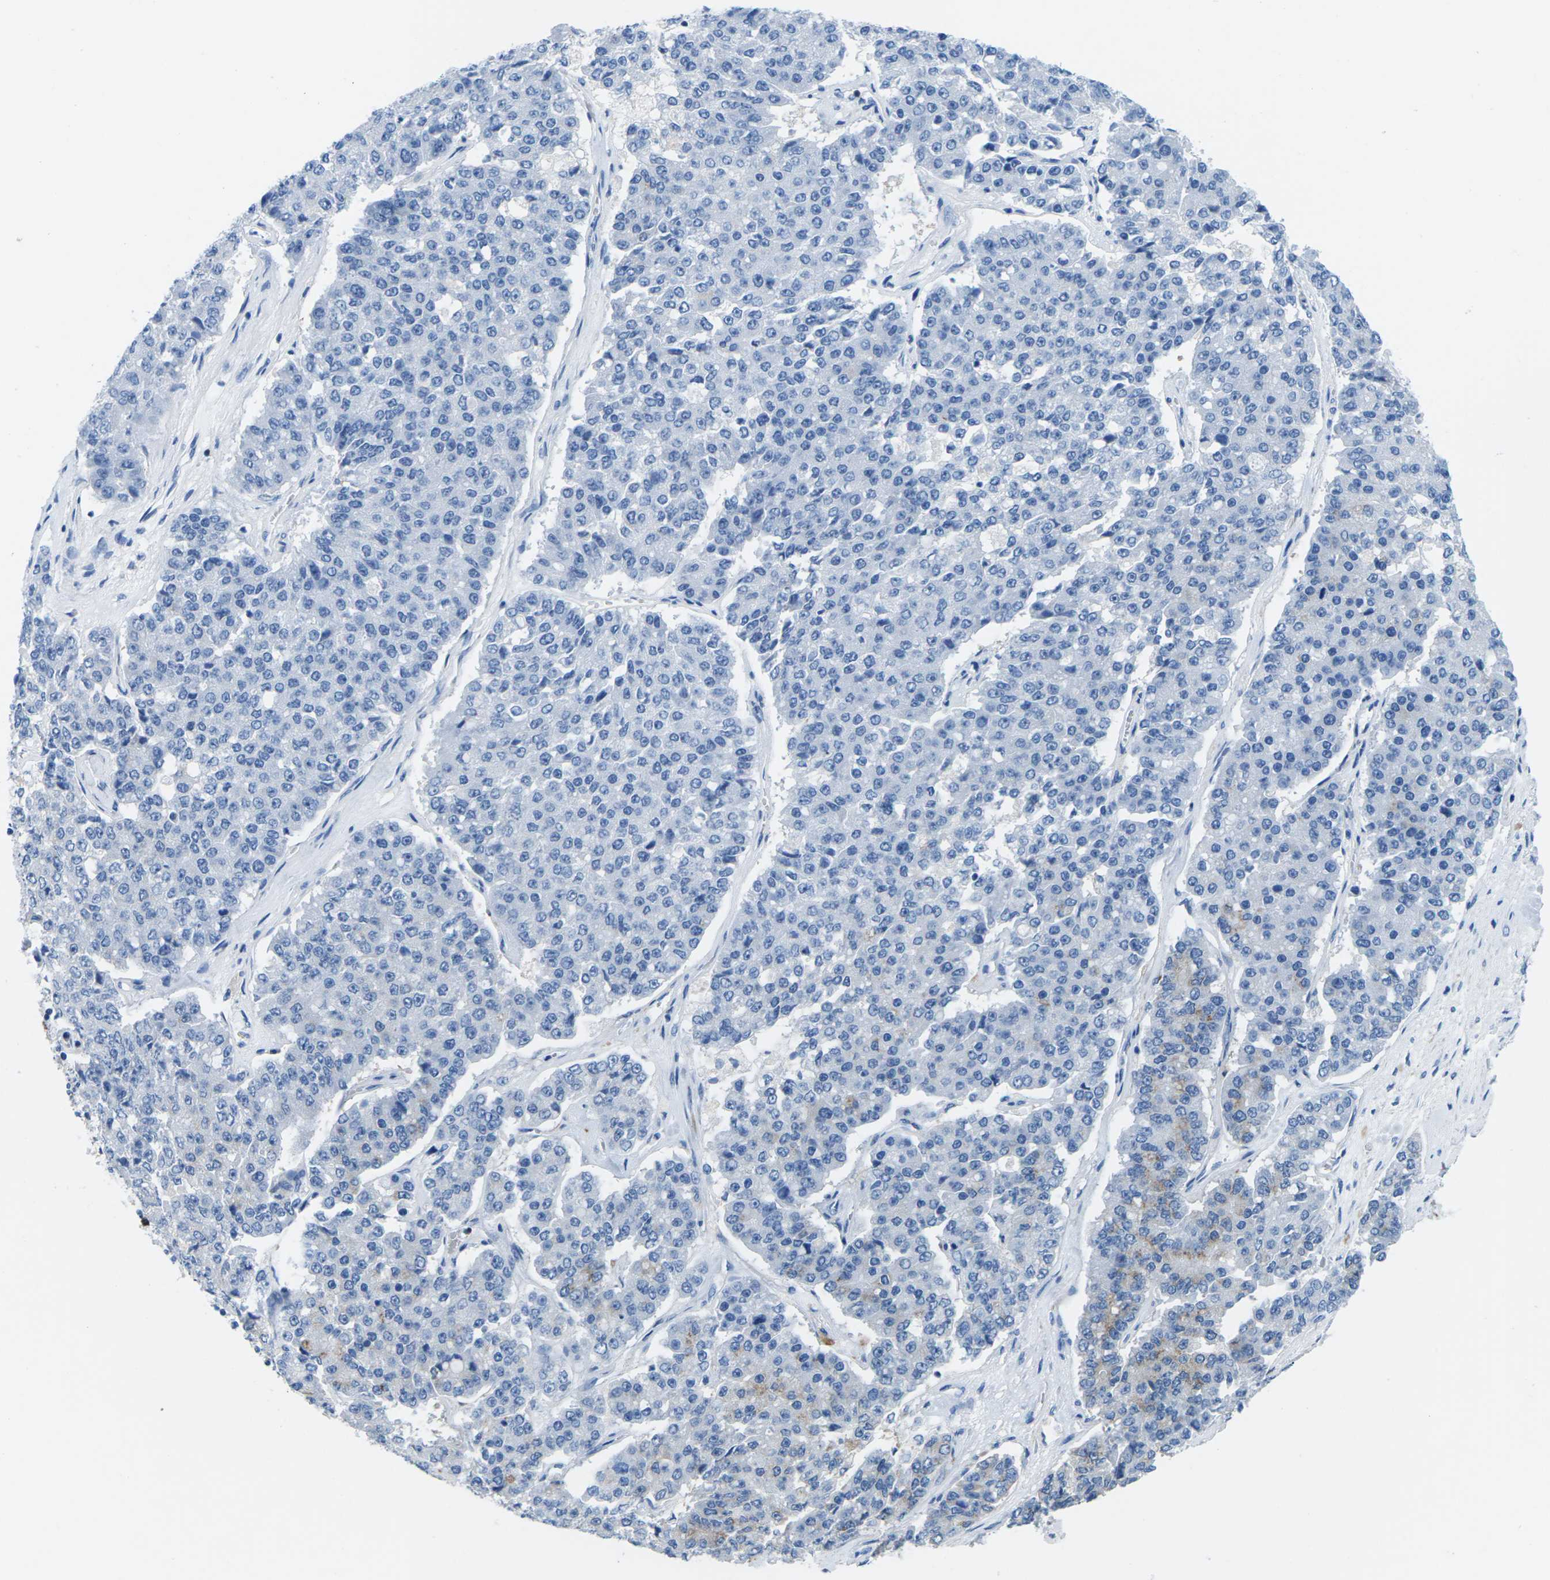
{"staining": {"intensity": "negative", "quantity": "none", "location": "none"}, "tissue": "pancreatic cancer", "cell_type": "Tumor cells", "image_type": "cancer", "snomed": [{"axis": "morphology", "description": "Adenocarcinoma, NOS"}, {"axis": "topography", "description": "Pancreas"}], "caption": "The immunohistochemistry (IHC) image has no significant positivity in tumor cells of pancreatic cancer tissue. (Brightfield microscopy of DAB immunohistochemistry (IHC) at high magnification).", "gene": "SYNGR2", "patient": {"sex": "male", "age": 50}}